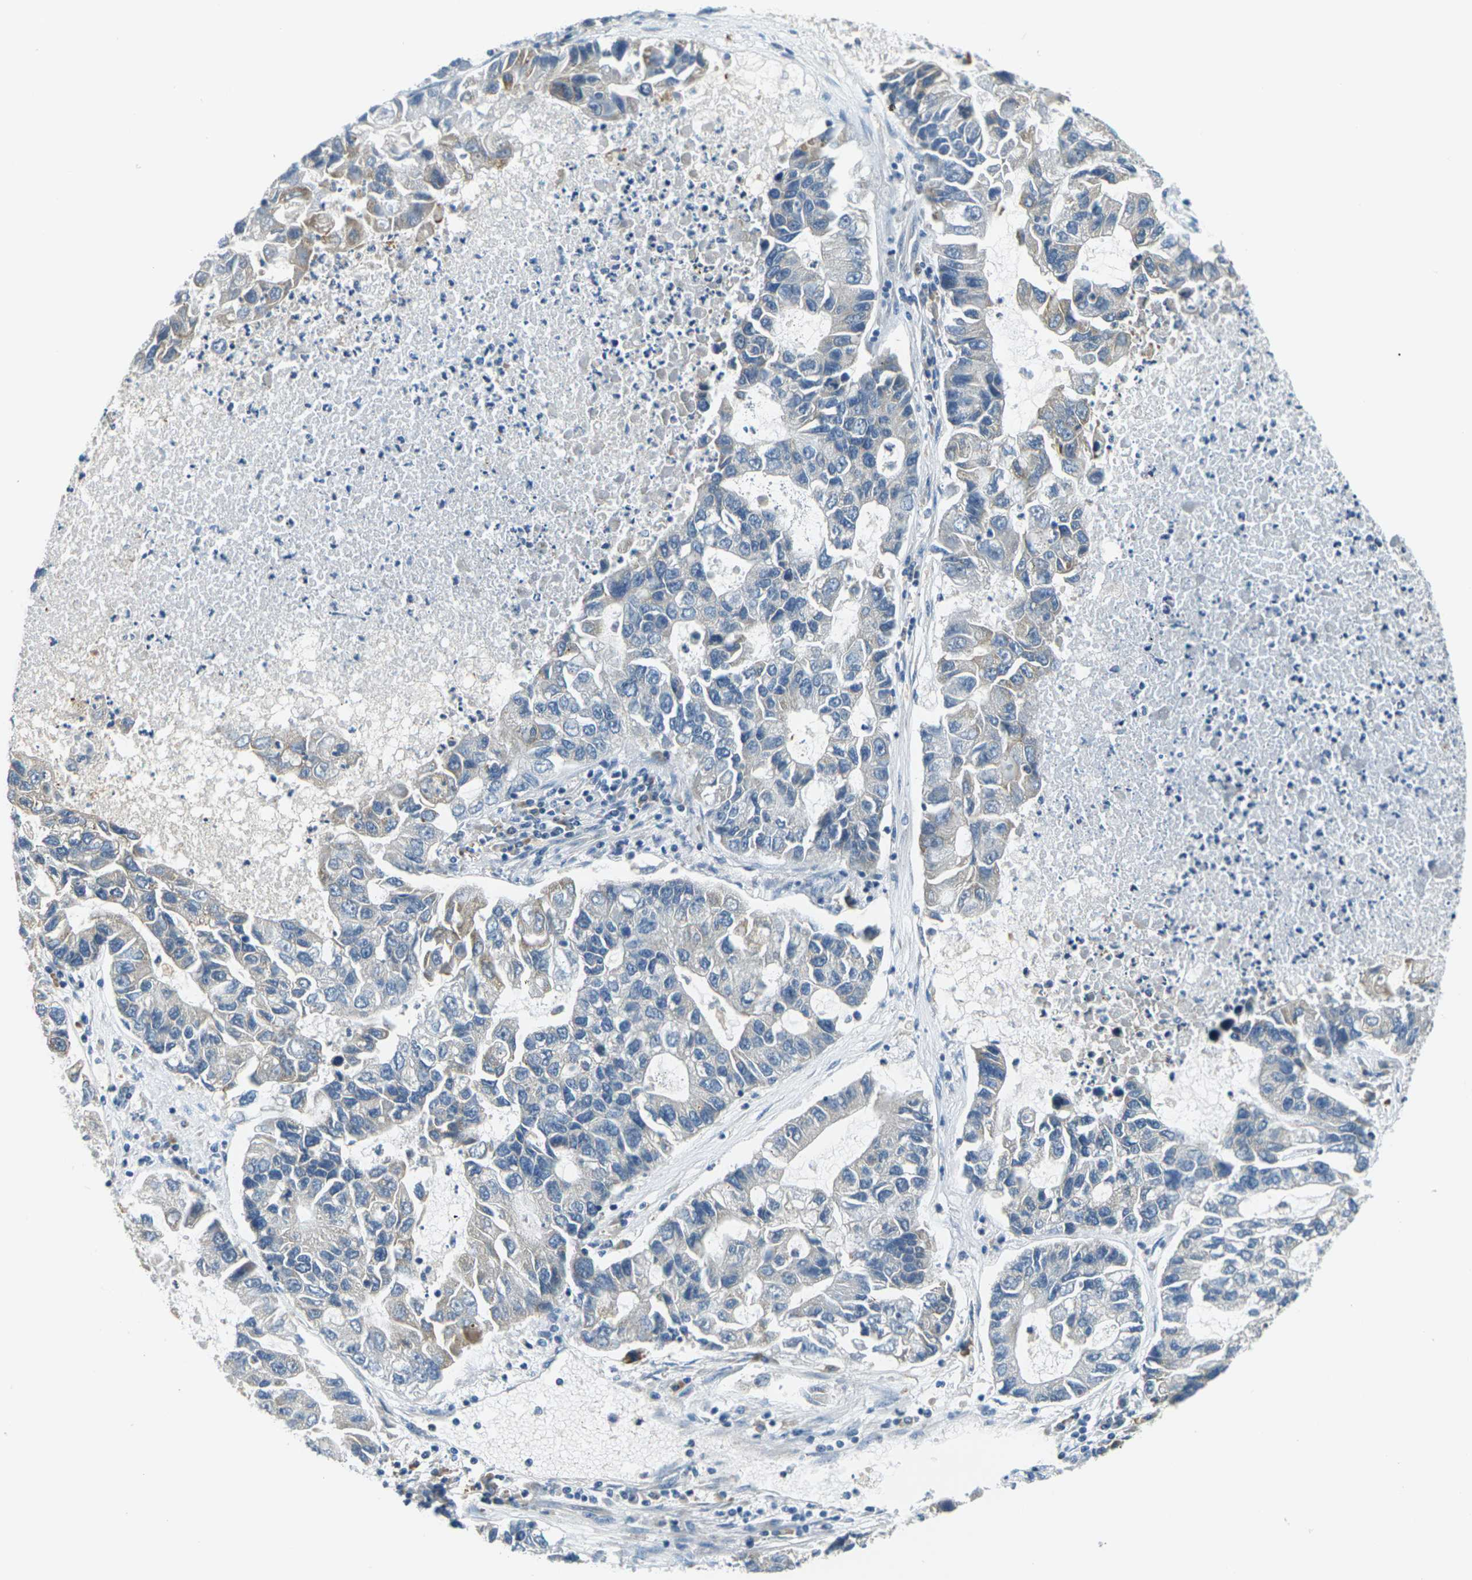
{"staining": {"intensity": "negative", "quantity": "none", "location": "none"}, "tissue": "lung cancer", "cell_type": "Tumor cells", "image_type": "cancer", "snomed": [{"axis": "morphology", "description": "Adenocarcinoma, NOS"}, {"axis": "topography", "description": "Lung"}], "caption": "Tumor cells show no significant staining in lung adenocarcinoma.", "gene": "SLC13A3", "patient": {"sex": "female", "age": 51}}